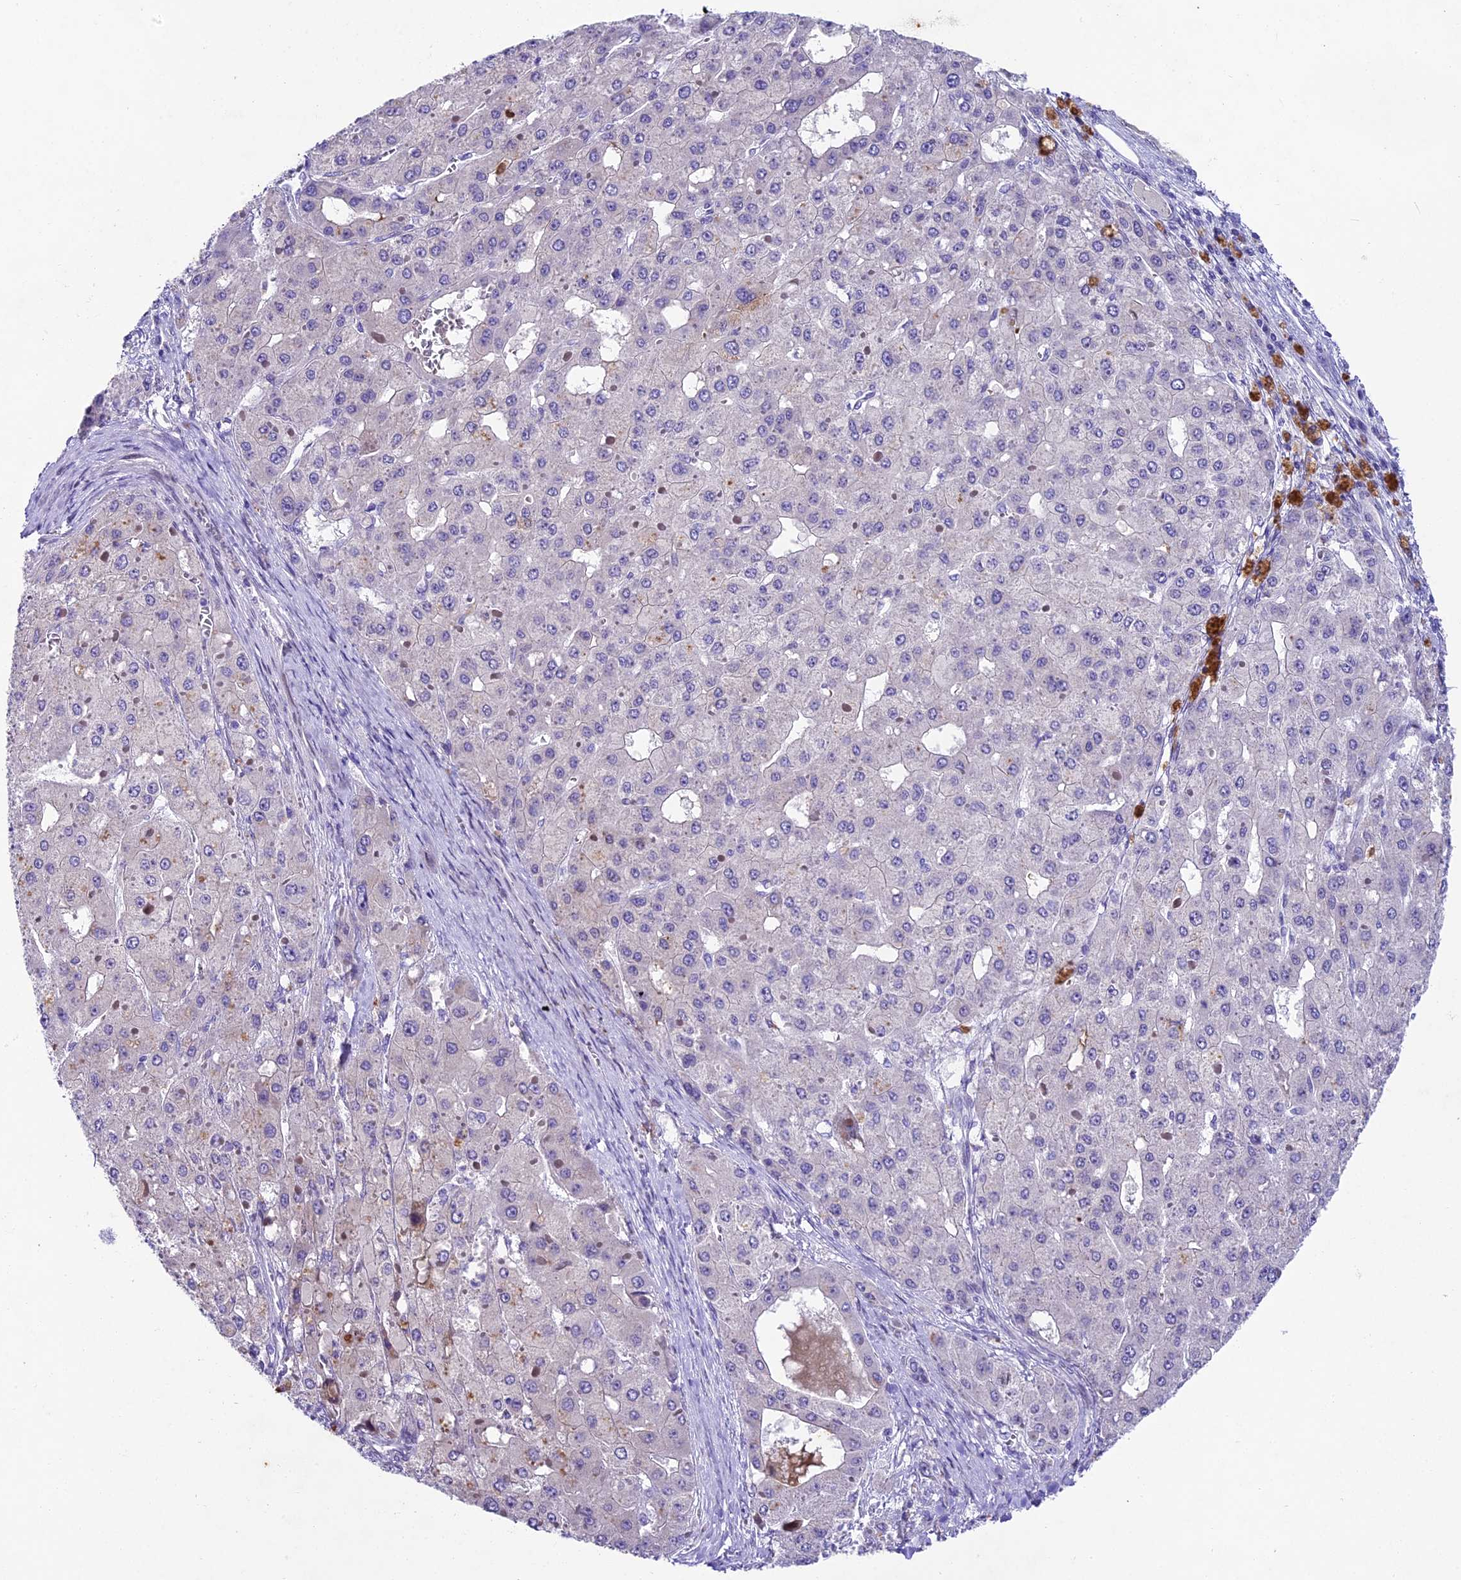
{"staining": {"intensity": "negative", "quantity": "none", "location": "none"}, "tissue": "liver cancer", "cell_type": "Tumor cells", "image_type": "cancer", "snomed": [{"axis": "morphology", "description": "Carcinoma, Hepatocellular, NOS"}, {"axis": "topography", "description": "Liver"}], "caption": "A histopathology image of human liver hepatocellular carcinoma is negative for staining in tumor cells.", "gene": "IFT140", "patient": {"sex": "female", "age": 73}}